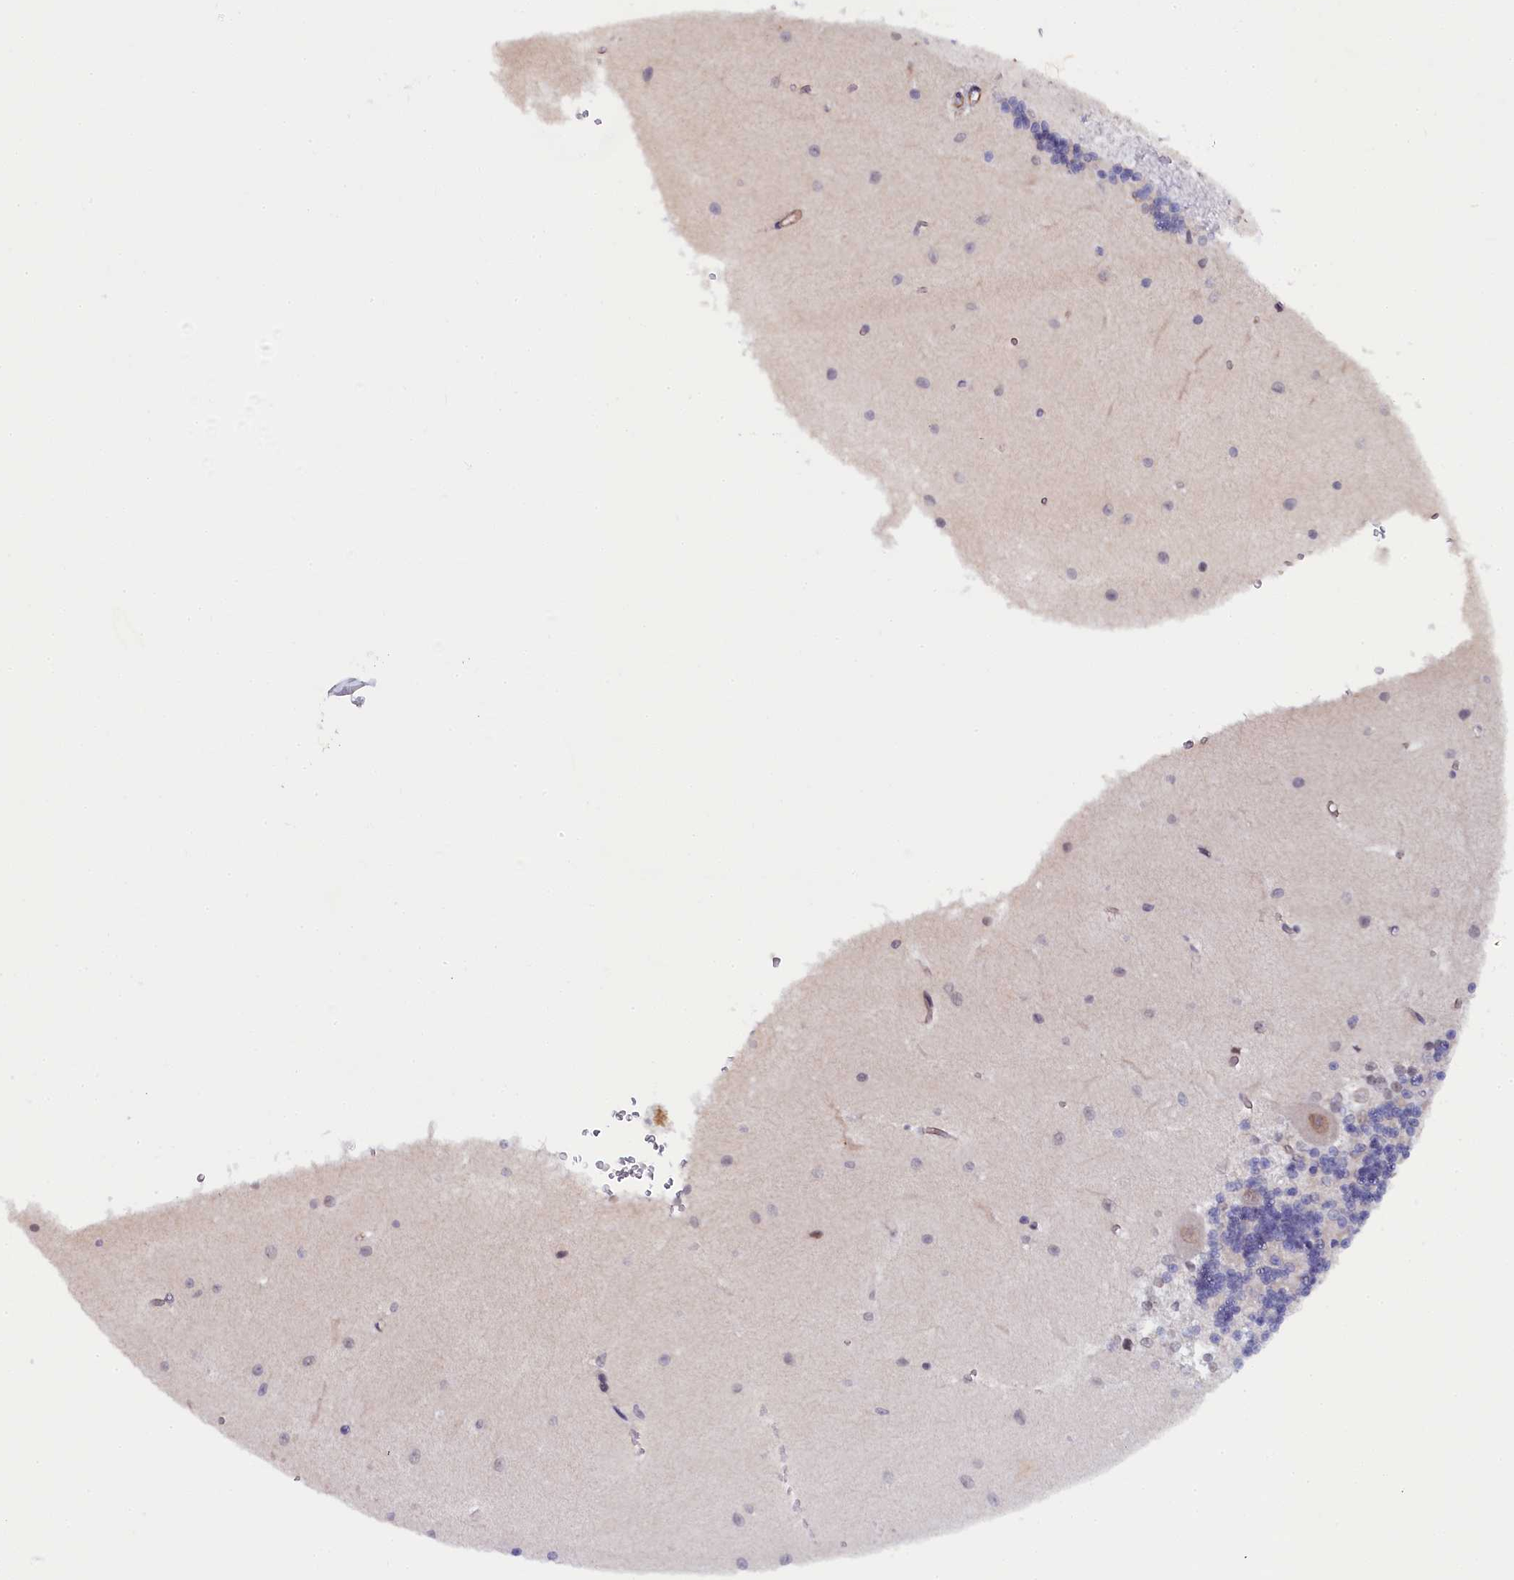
{"staining": {"intensity": "negative", "quantity": "none", "location": "none"}, "tissue": "cerebellum", "cell_type": "Cells in granular layer", "image_type": "normal", "snomed": [{"axis": "morphology", "description": "Normal tissue, NOS"}, {"axis": "topography", "description": "Cerebellum"}], "caption": "A histopathology image of cerebellum stained for a protein shows no brown staining in cells in granular layer.", "gene": "INTS14", "patient": {"sex": "male", "age": 37}}